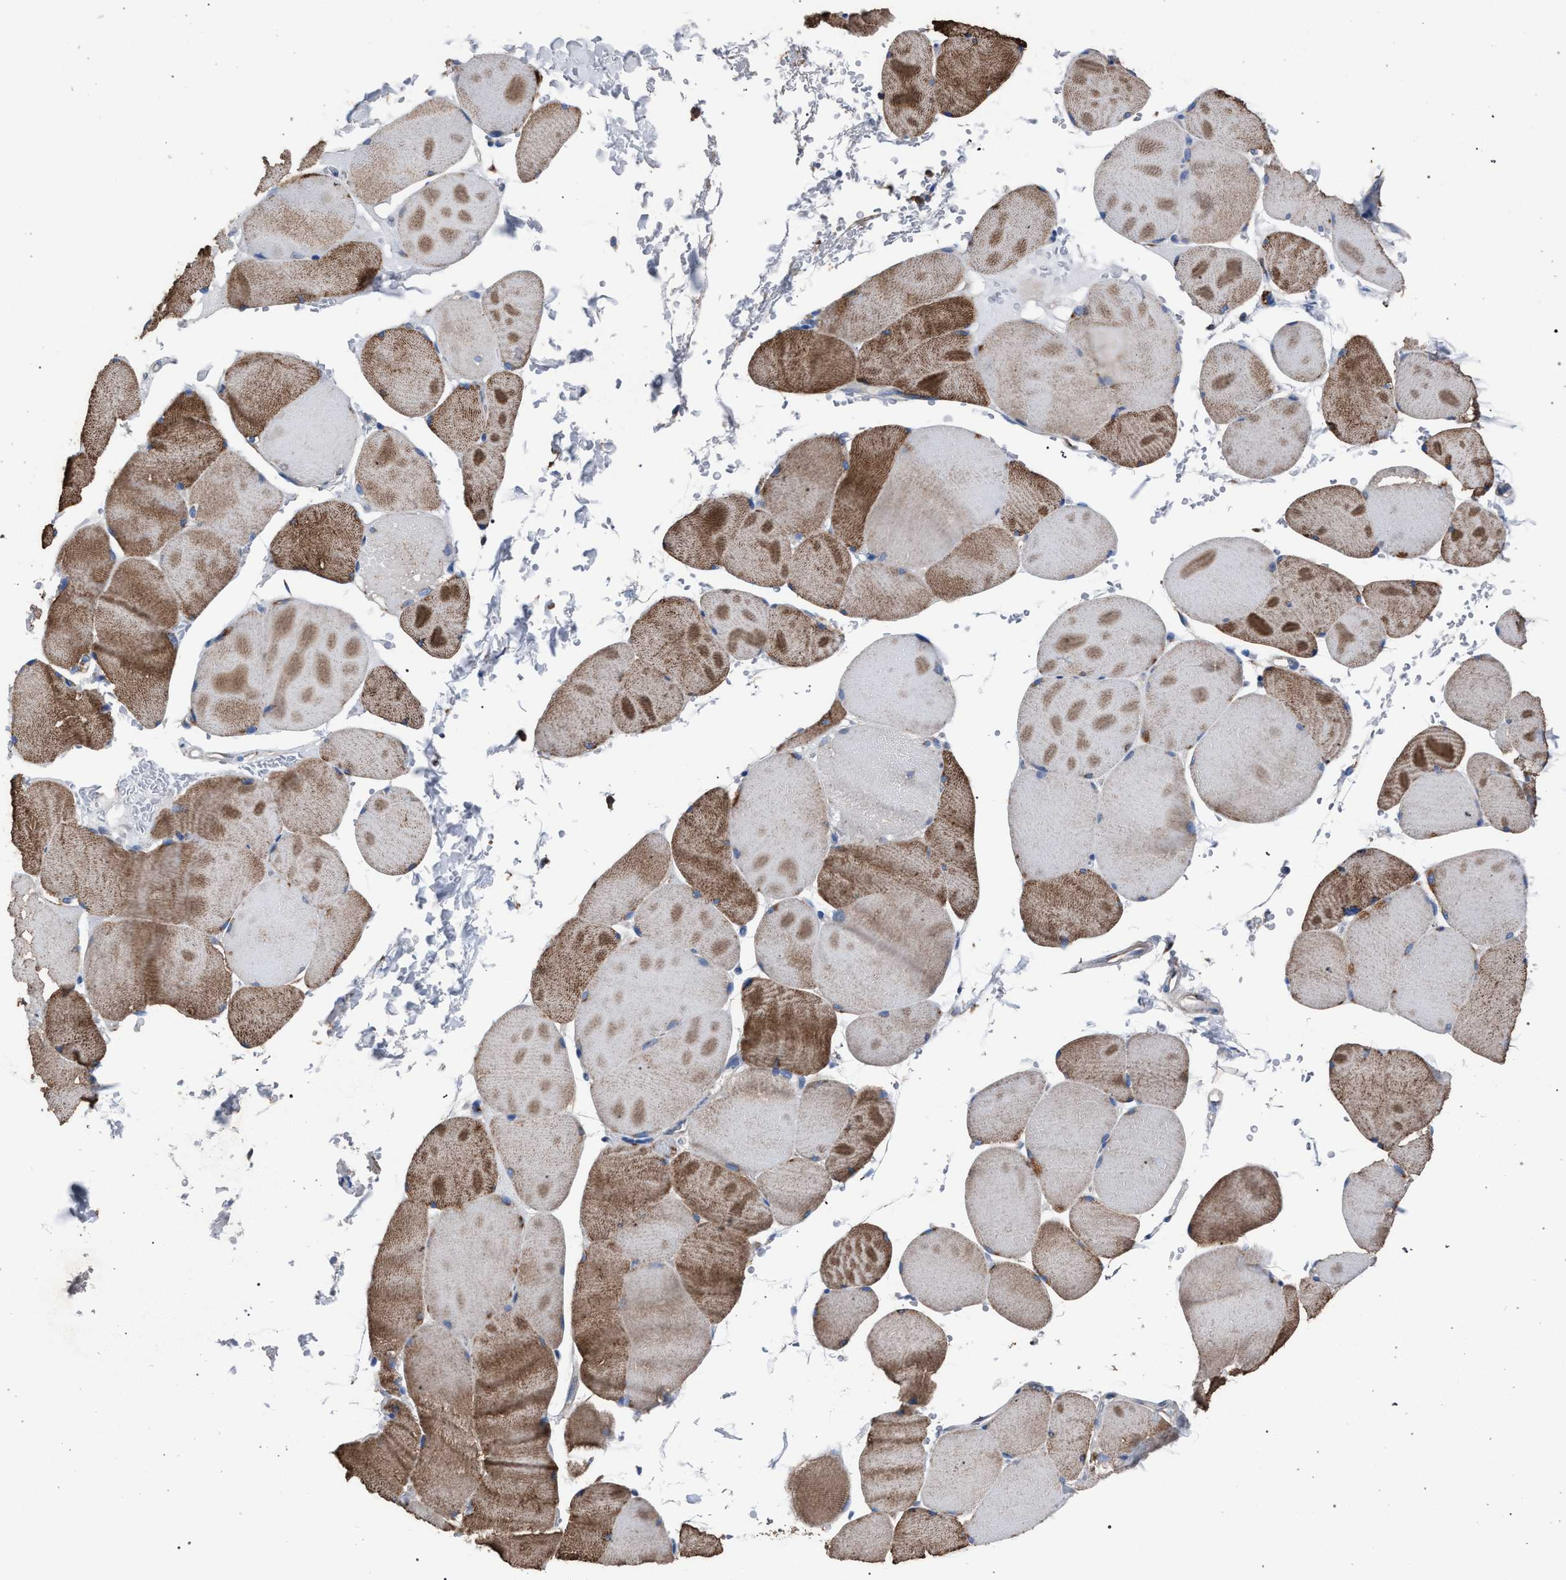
{"staining": {"intensity": "moderate", "quantity": "25%-75%", "location": "cytoplasmic/membranous"}, "tissue": "skeletal muscle", "cell_type": "Myocytes", "image_type": "normal", "snomed": [{"axis": "morphology", "description": "Normal tissue, NOS"}, {"axis": "topography", "description": "Skin"}, {"axis": "topography", "description": "Skeletal muscle"}], "caption": "DAB immunohistochemical staining of normal skeletal muscle displays moderate cytoplasmic/membranous protein expression in about 25%-75% of myocytes.", "gene": "ATP6V0A1", "patient": {"sex": "male", "age": 83}}